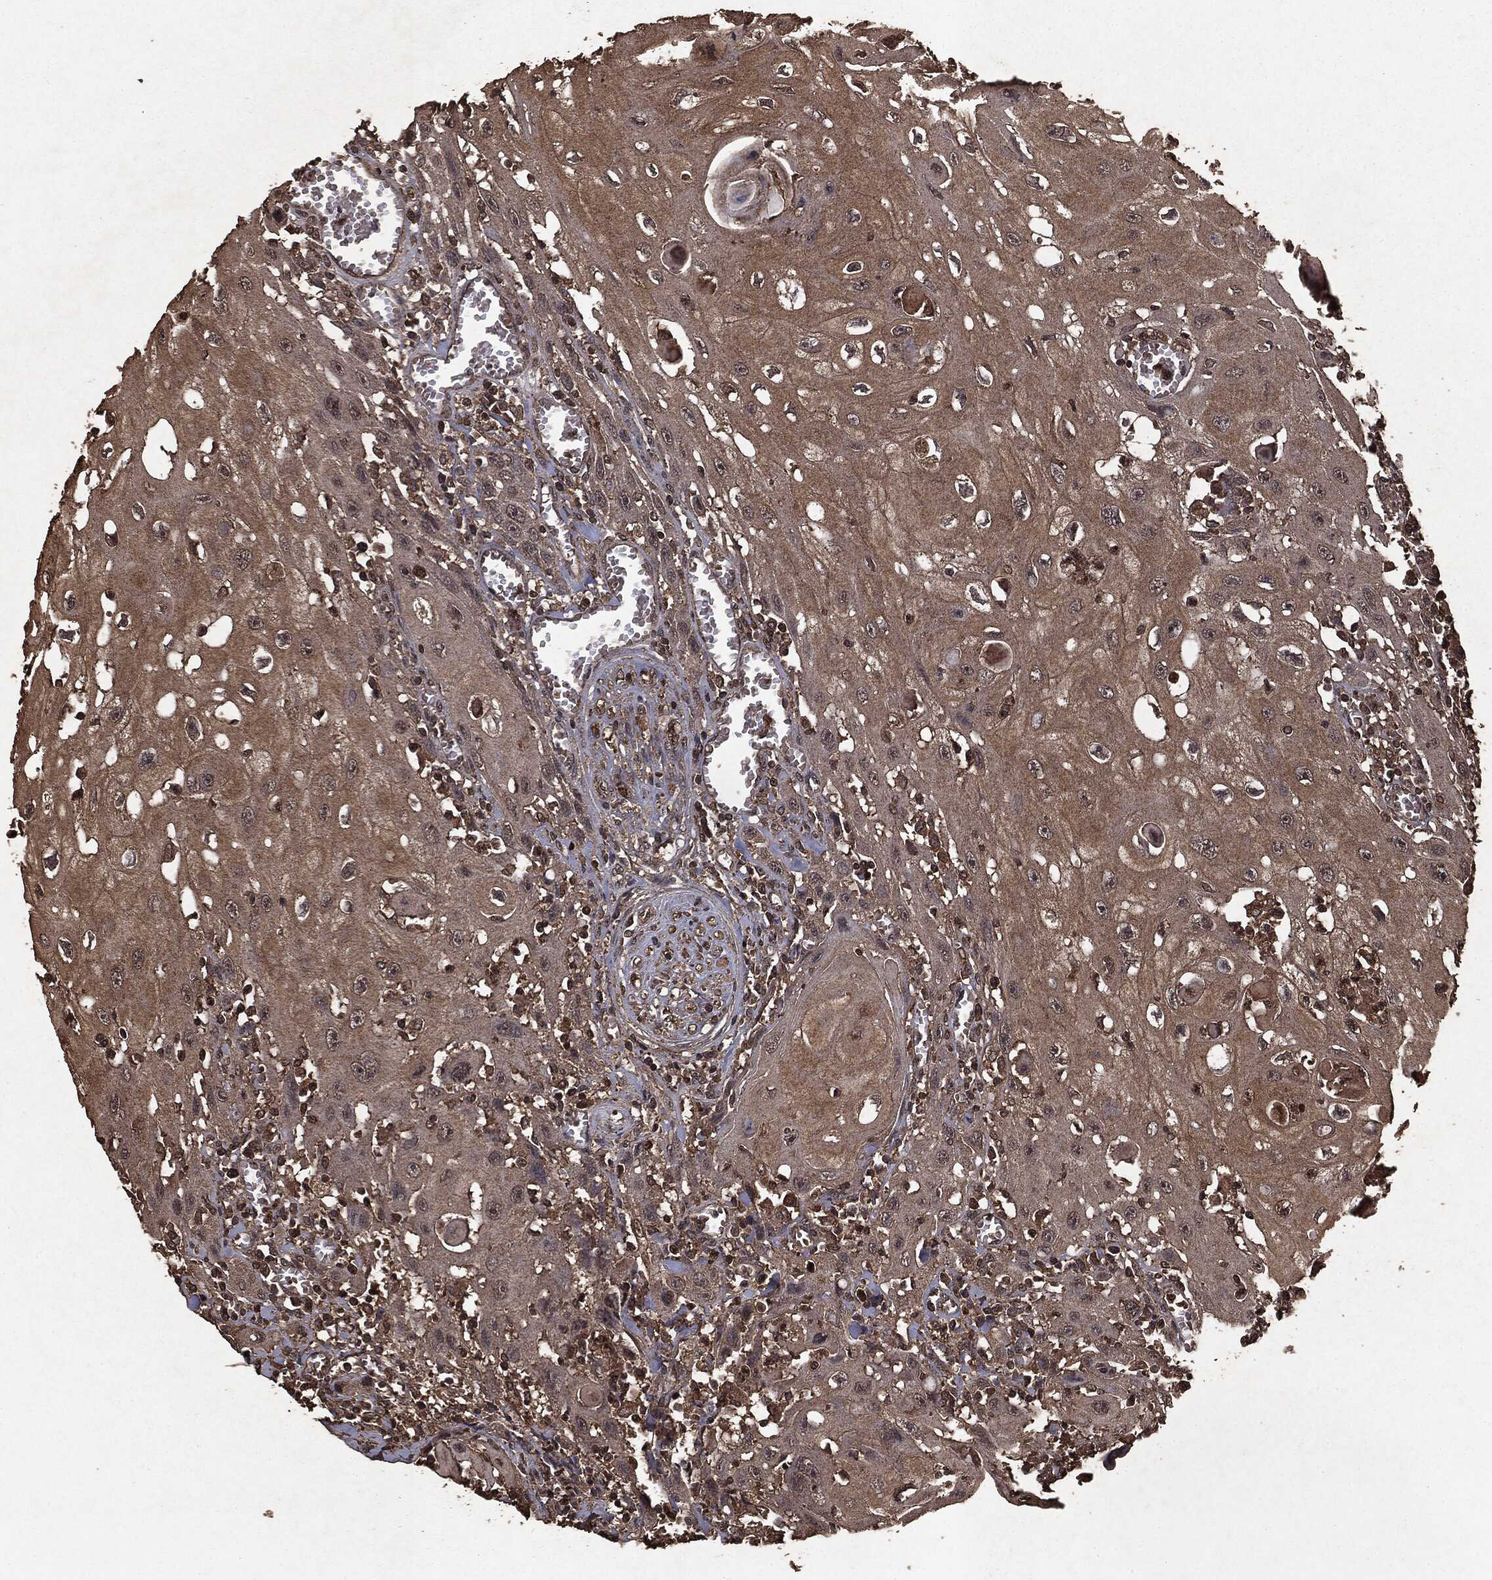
{"staining": {"intensity": "negative", "quantity": "none", "location": "none"}, "tissue": "head and neck cancer", "cell_type": "Tumor cells", "image_type": "cancer", "snomed": [{"axis": "morphology", "description": "Normal tissue, NOS"}, {"axis": "morphology", "description": "Squamous cell carcinoma, NOS"}, {"axis": "topography", "description": "Oral tissue"}, {"axis": "topography", "description": "Head-Neck"}], "caption": "The immunohistochemistry (IHC) histopathology image has no significant expression in tumor cells of head and neck cancer (squamous cell carcinoma) tissue.", "gene": "NME1", "patient": {"sex": "male", "age": 71}}